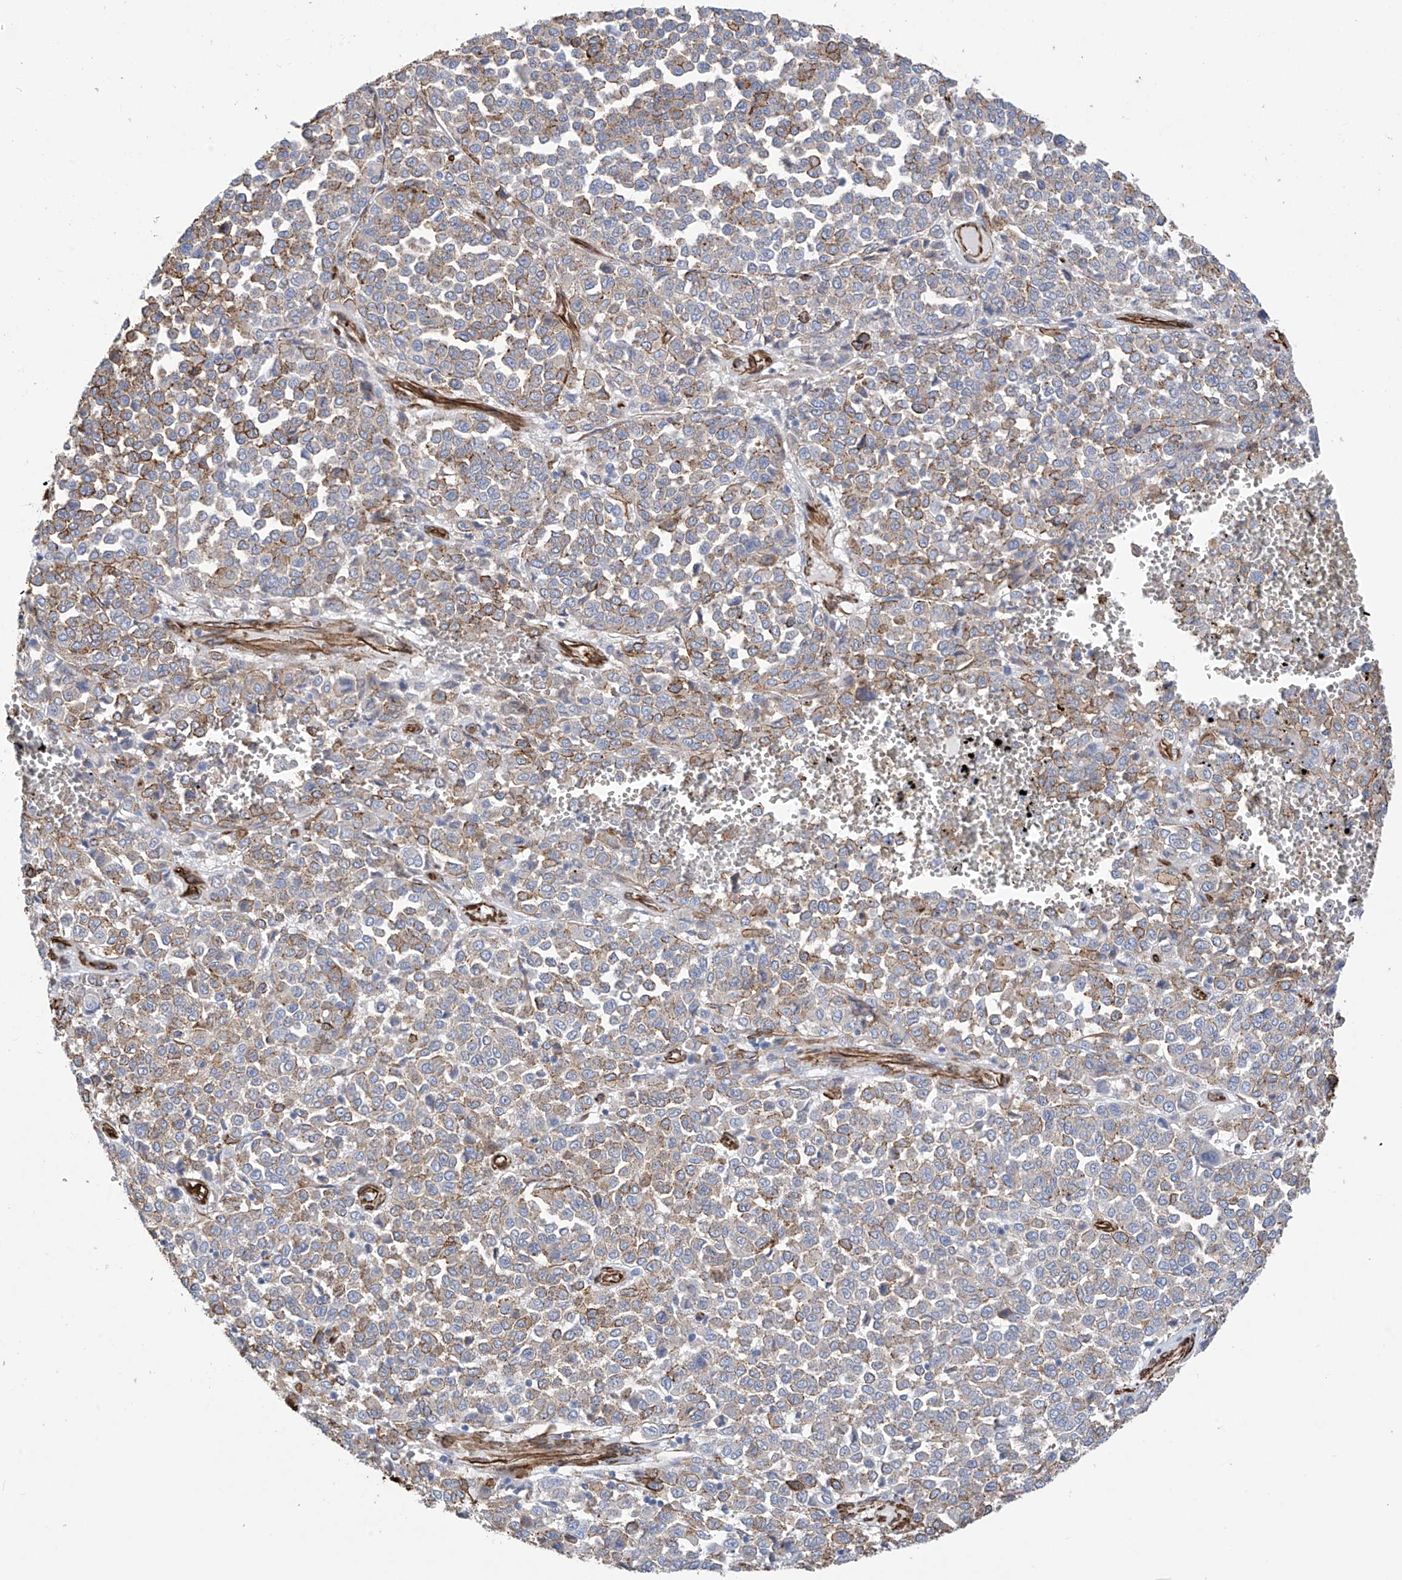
{"staining": {"intensity": "weak", "quantity": ">75%", "location": "cytoplasmic/membranous"}, "tissue": "melanoma", "cell_type": "Tumor cells", "image_type": "cancer", "snomed": [{"axis": "morphology", "description": "Malignant melanoma, Metastatic site"}, {"axis": "topography", "description": "Pancreas"}], "caption": "Immunohistochemistry of melanoma exhibits low levels of weak cytoplasmic/membranous expression in approximately >75% of tumor cells.", "gene": "UBTD1", "patient": {"sex": "female", "age": 30}}